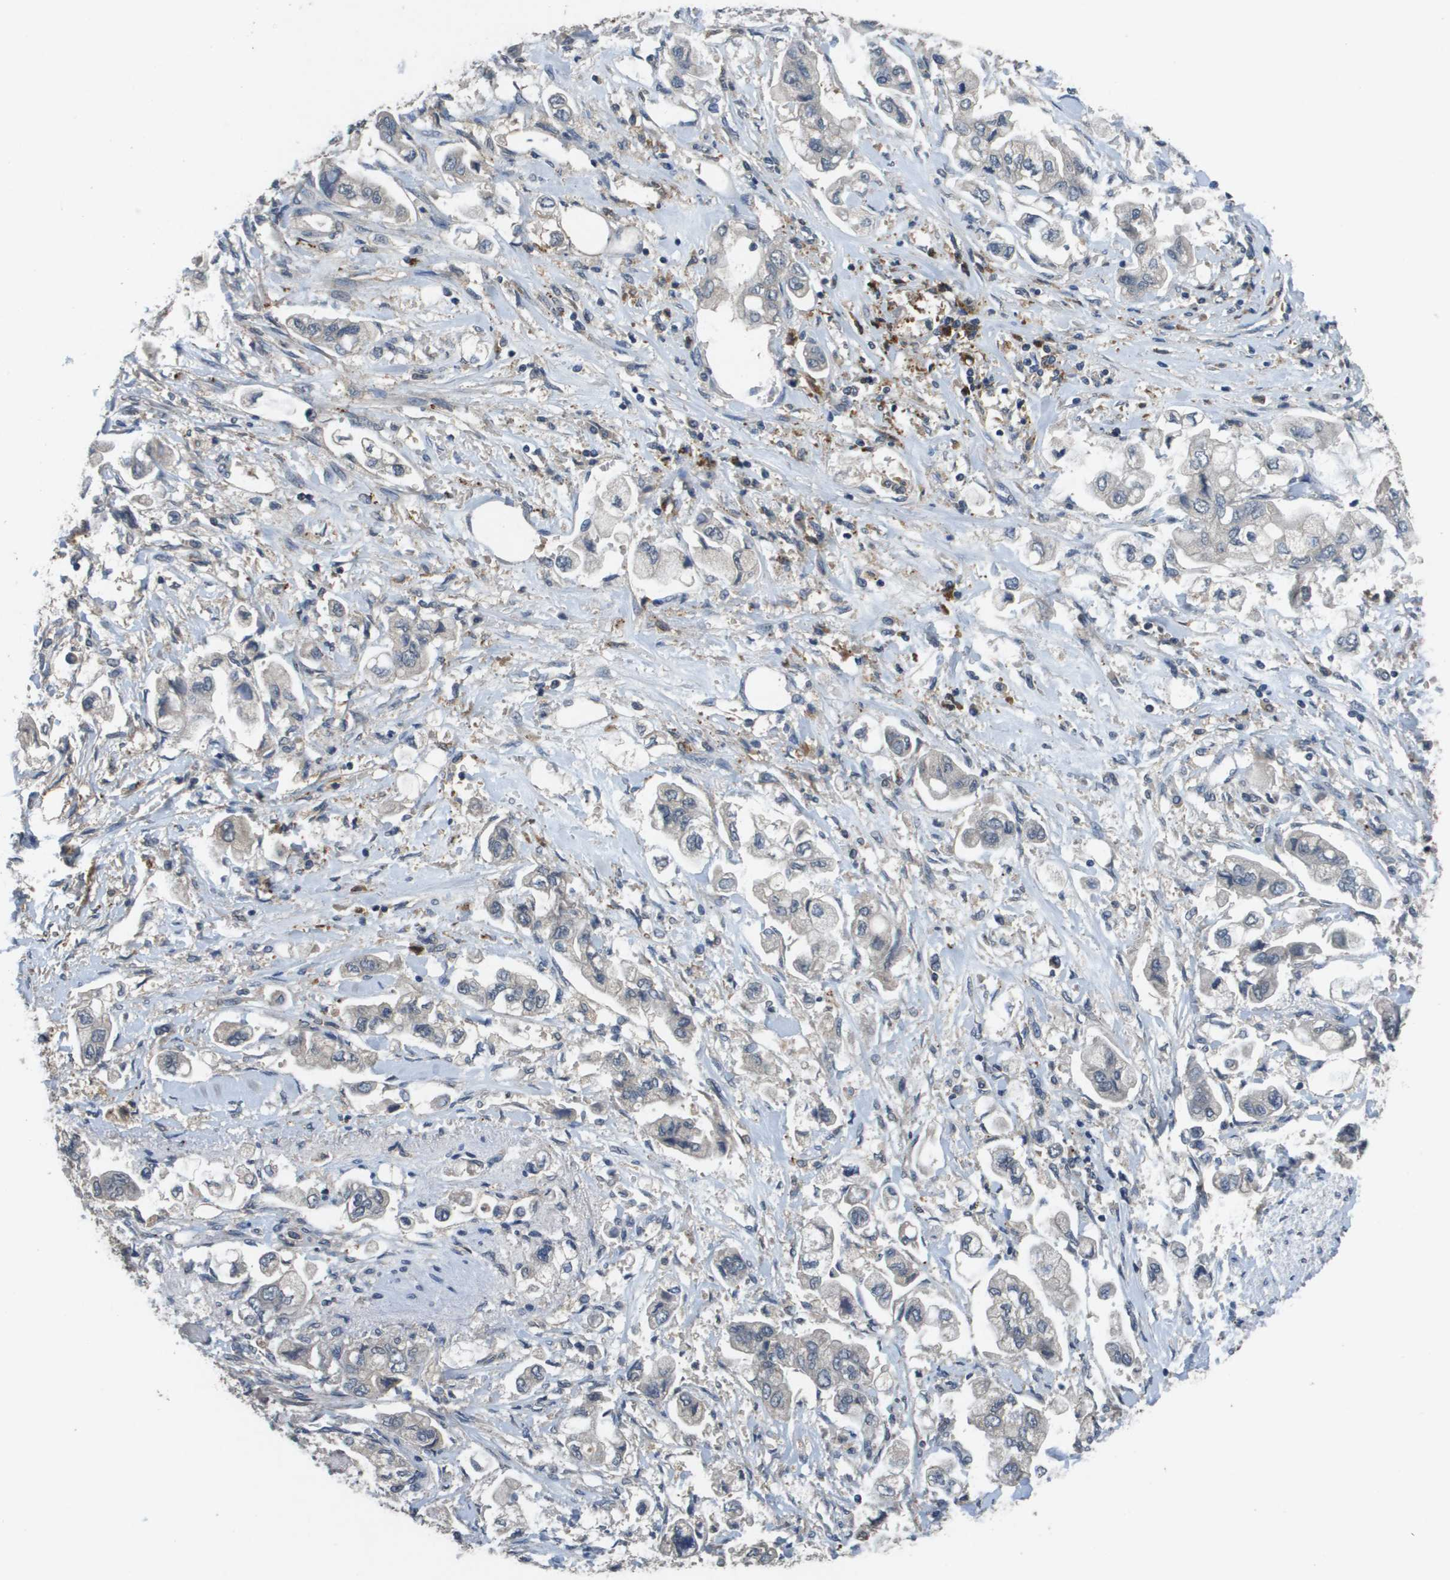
{"staining": {"intensity": "negative", "quantity": "none", "location": "none"}, "tissue": "stomach cancer", "cell_type": "Tumor cells", "image_type": "cancer", "snomed": [{"axis": "morphology", "description": "Adenocarcinoma, NOS"}, {"axis": "topography", "description": "Stomach"}], "caption": "Immunohistochemistry (IHC) histopathology image of human adenocarcinoma (stomach) stained for a protein (brown), which shows no expression in tumor cells.", "gene": "PROC", "patient": {"sex": "male", "age": 62}}